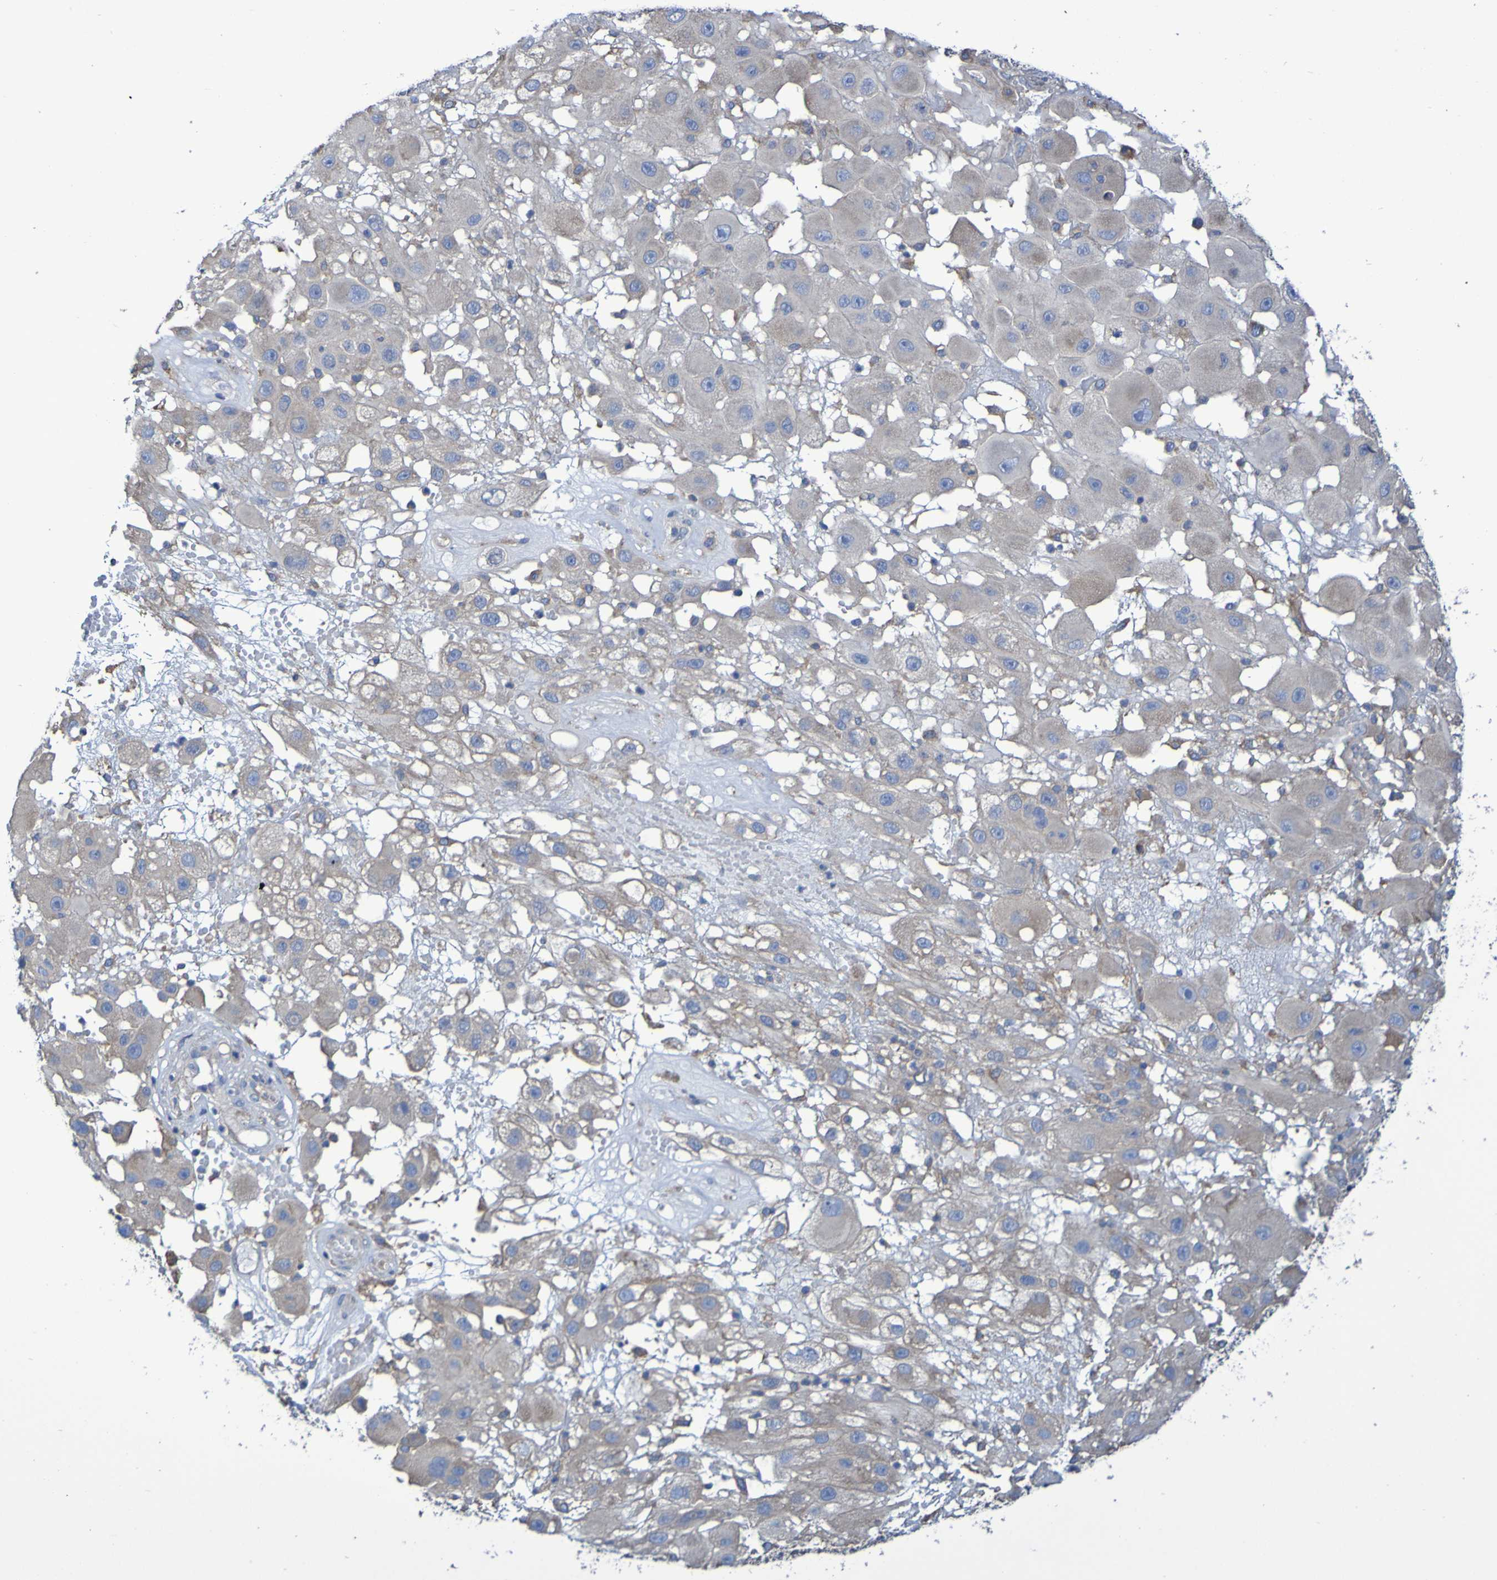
{"staining": {"intensity": "negative", "quantity": "none", "location": "none"}, "tissue": "melanoma", "cell_type": "Tumor cells", "image_type": "cancer", "snomed": [{"axis": "morphology", "description": "Malignant melanoma, NOS"}, {"axis": "topography", "description": "Skin"}], "caption": "The IHC histopathology image has no significant expression in tumor cells of malignant melanoma tissue.", "gene": "SYNJ1", "patient": {"sex": "female", "age": 81}}